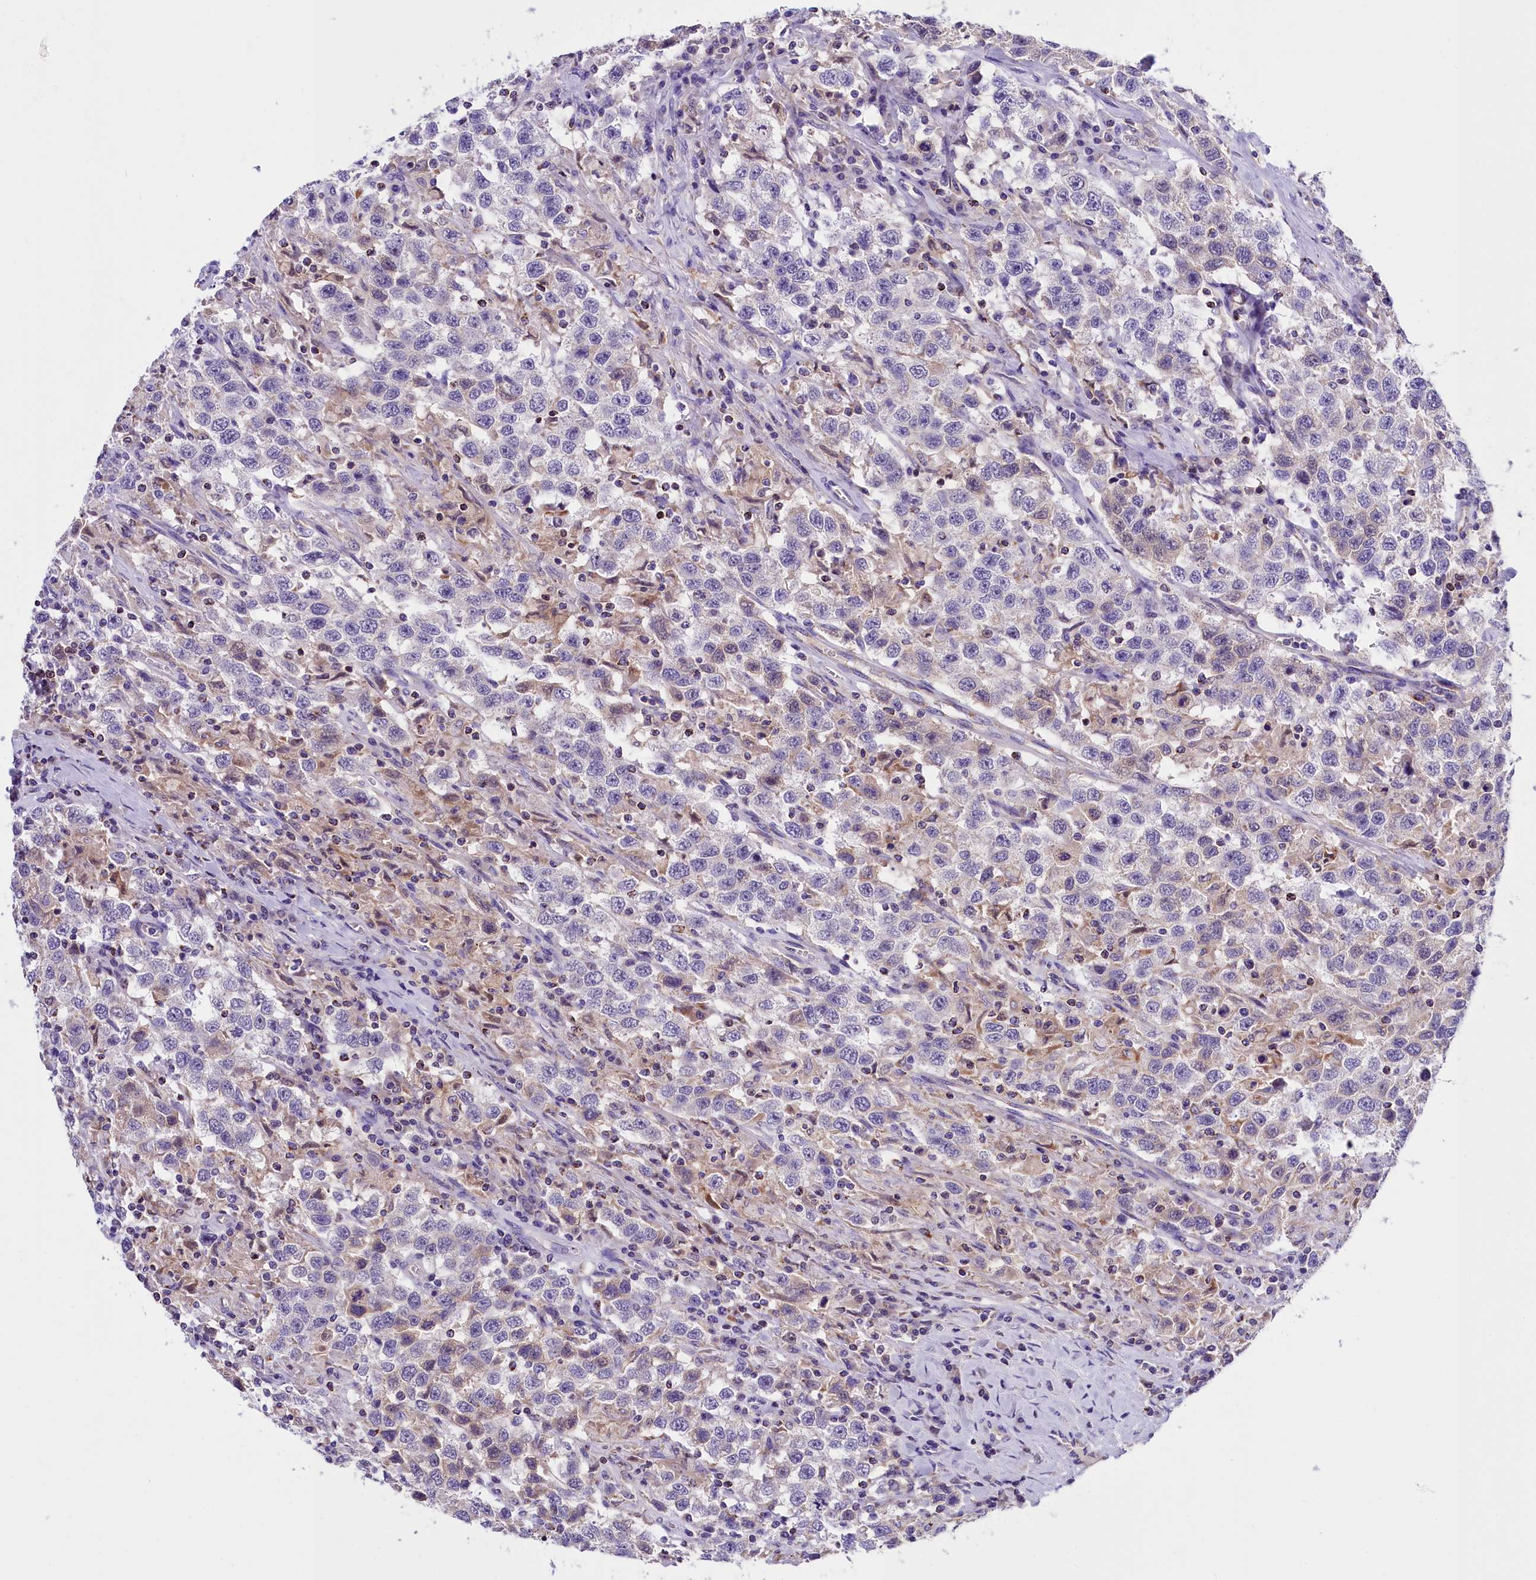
{"staining": {"intensity": "negative", "quantity": "none", "location": "none"}, "tissue": "testis cancer", "cell_type": "Tumor cells", "image_type": "cancer", "snomed": [{"axis": "morphology", "description": "Seminoma, NOS"}, {"axis": "topography", "description": "Testis"}], "caption": "An image of human testis seminoma is negative for staining in tumor cells.", "gene": "ABAT", "patient": {"sex": "male", "age": 41}}